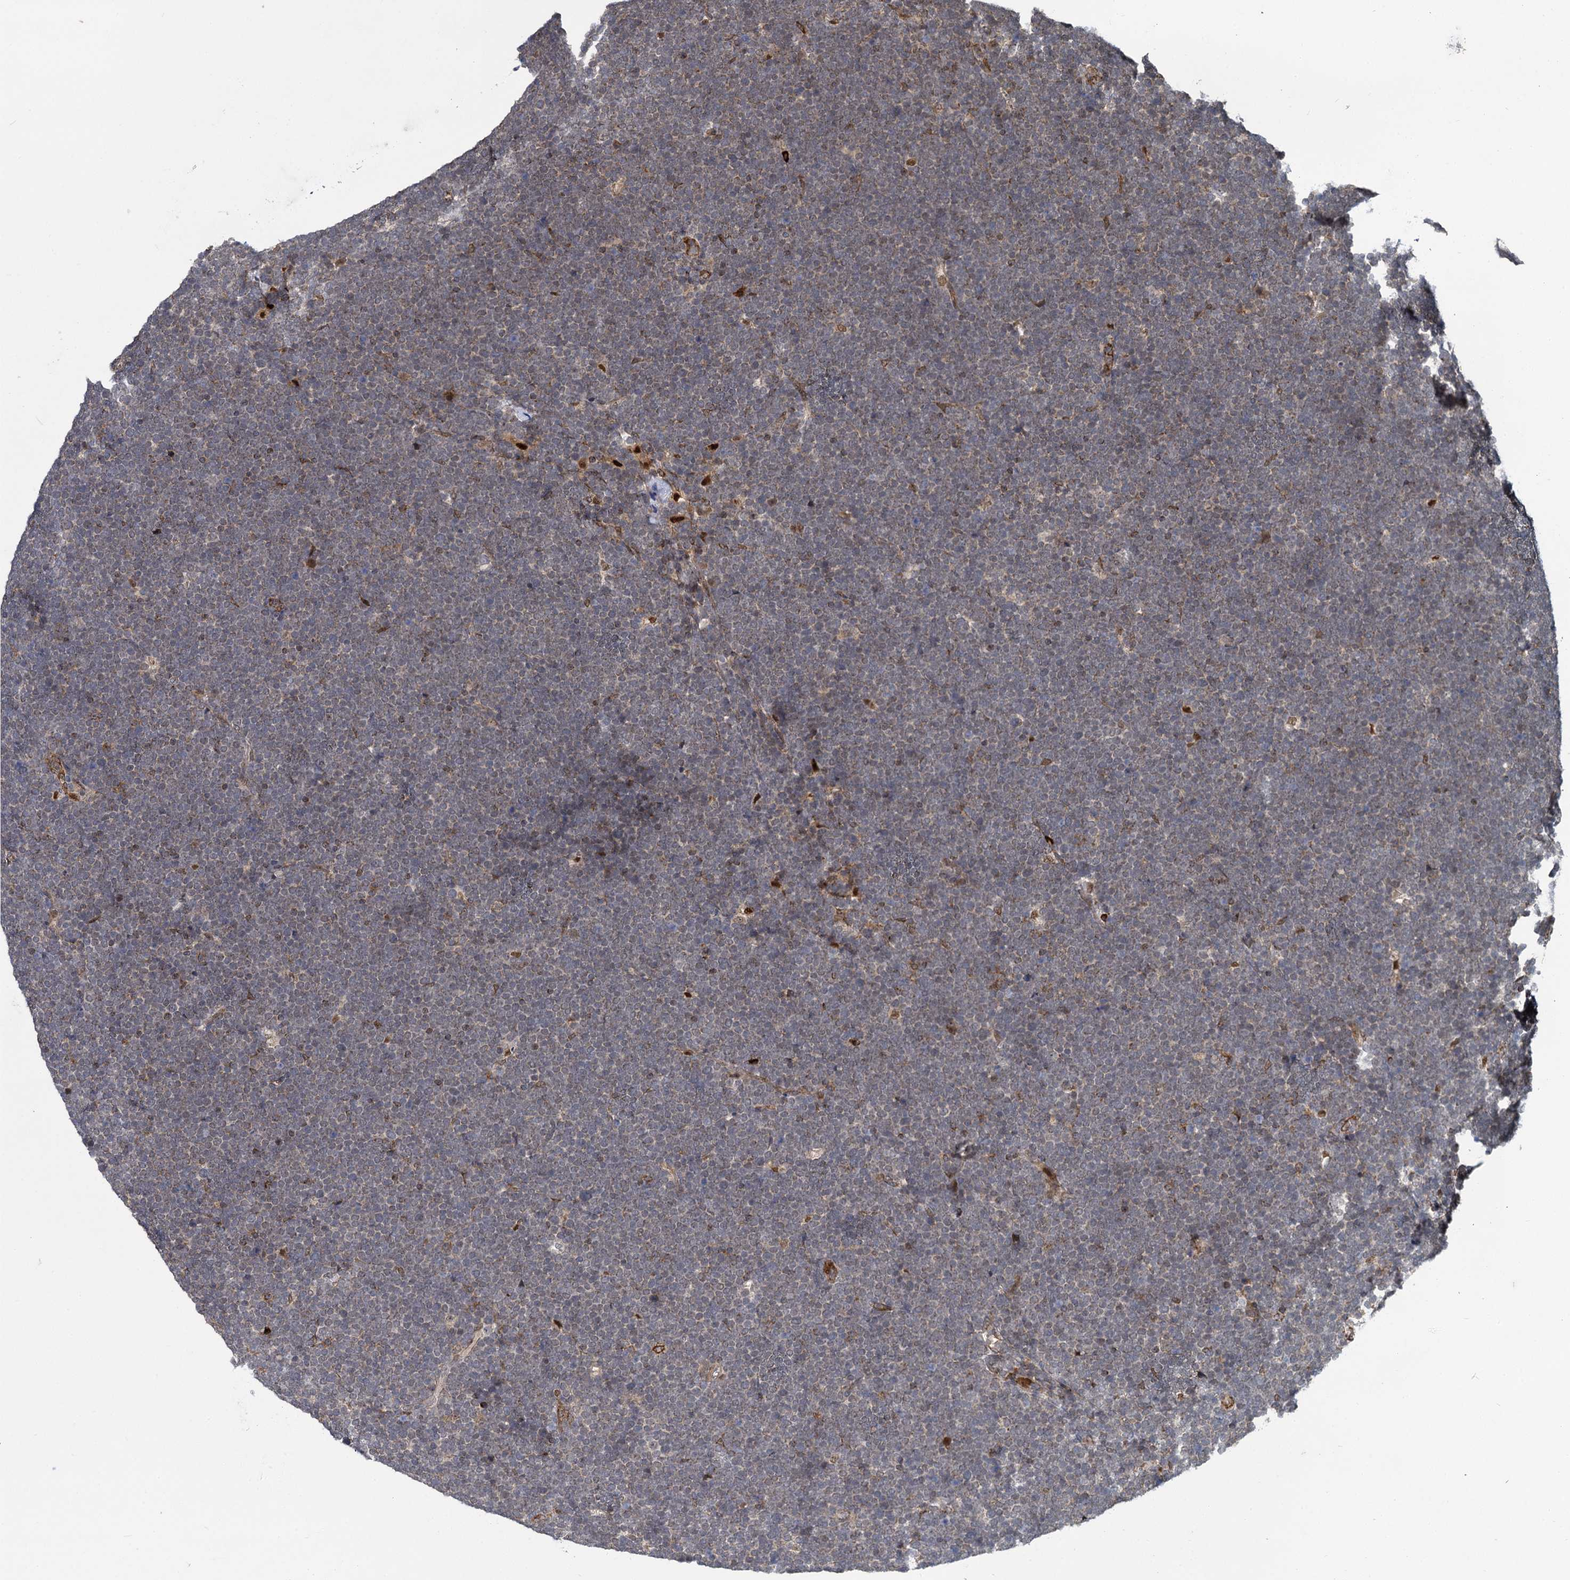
{"staining": {"intensity": "moderate", "quantity": "<25%", "location": "cytoplasmic/membranous"}, "tissue": "lymphoma", "cell_type": "Tumor cells", "image_type": "cancer", "snomed": [{"axis": "morphology", "description": "Malignant lymphoma, non-Hodgkin's type, High grade"}, {"axis": "topography", "description": "Lymph node"}], "caption": "This histopathology image exhibits IHC staining of lymphoma, with low moderate cytoplasmic/membranous staining in approximately <25% of tumor cells.", "gene": "GAL3ST4", "patient": {"sex": "male", "age": 13}}